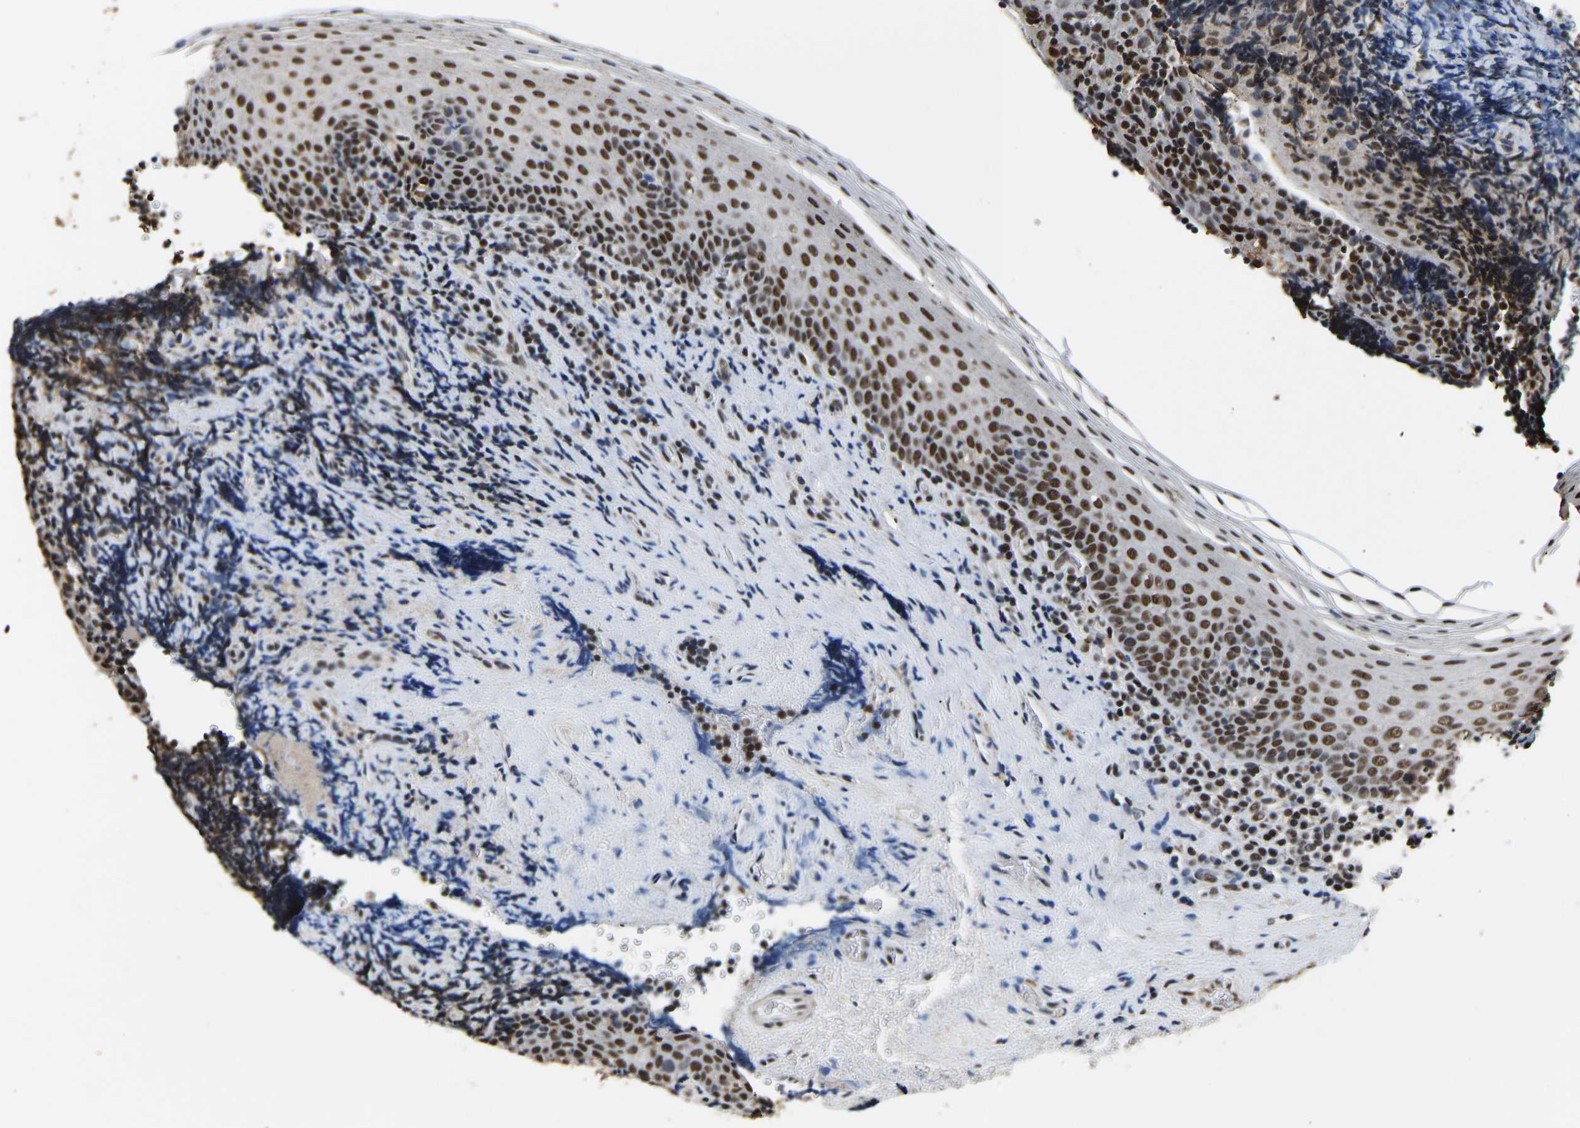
{"staining": {"intensity": "strong", "quantity": ">75%", "location": "nuclear"}, "tissue": "tonsil", "cell_type": "Germinal center cells", "image_type": "normal", "snomed": [{"axis": "morphology", "description": "Normal tissue, NOS"}, {"axis": "morphology", "description": "Inflammation, NOS"}, {"axis": "topography", "description": "Tonsil"}], "caption": "Strong nuclear positivity for a protein is appreciated in about >75% of germinal center cells of benign tonsil using immunohistochemistry (IHC).", "gene": "SAFB", "patient": {"sex": "female", "age": 31}}